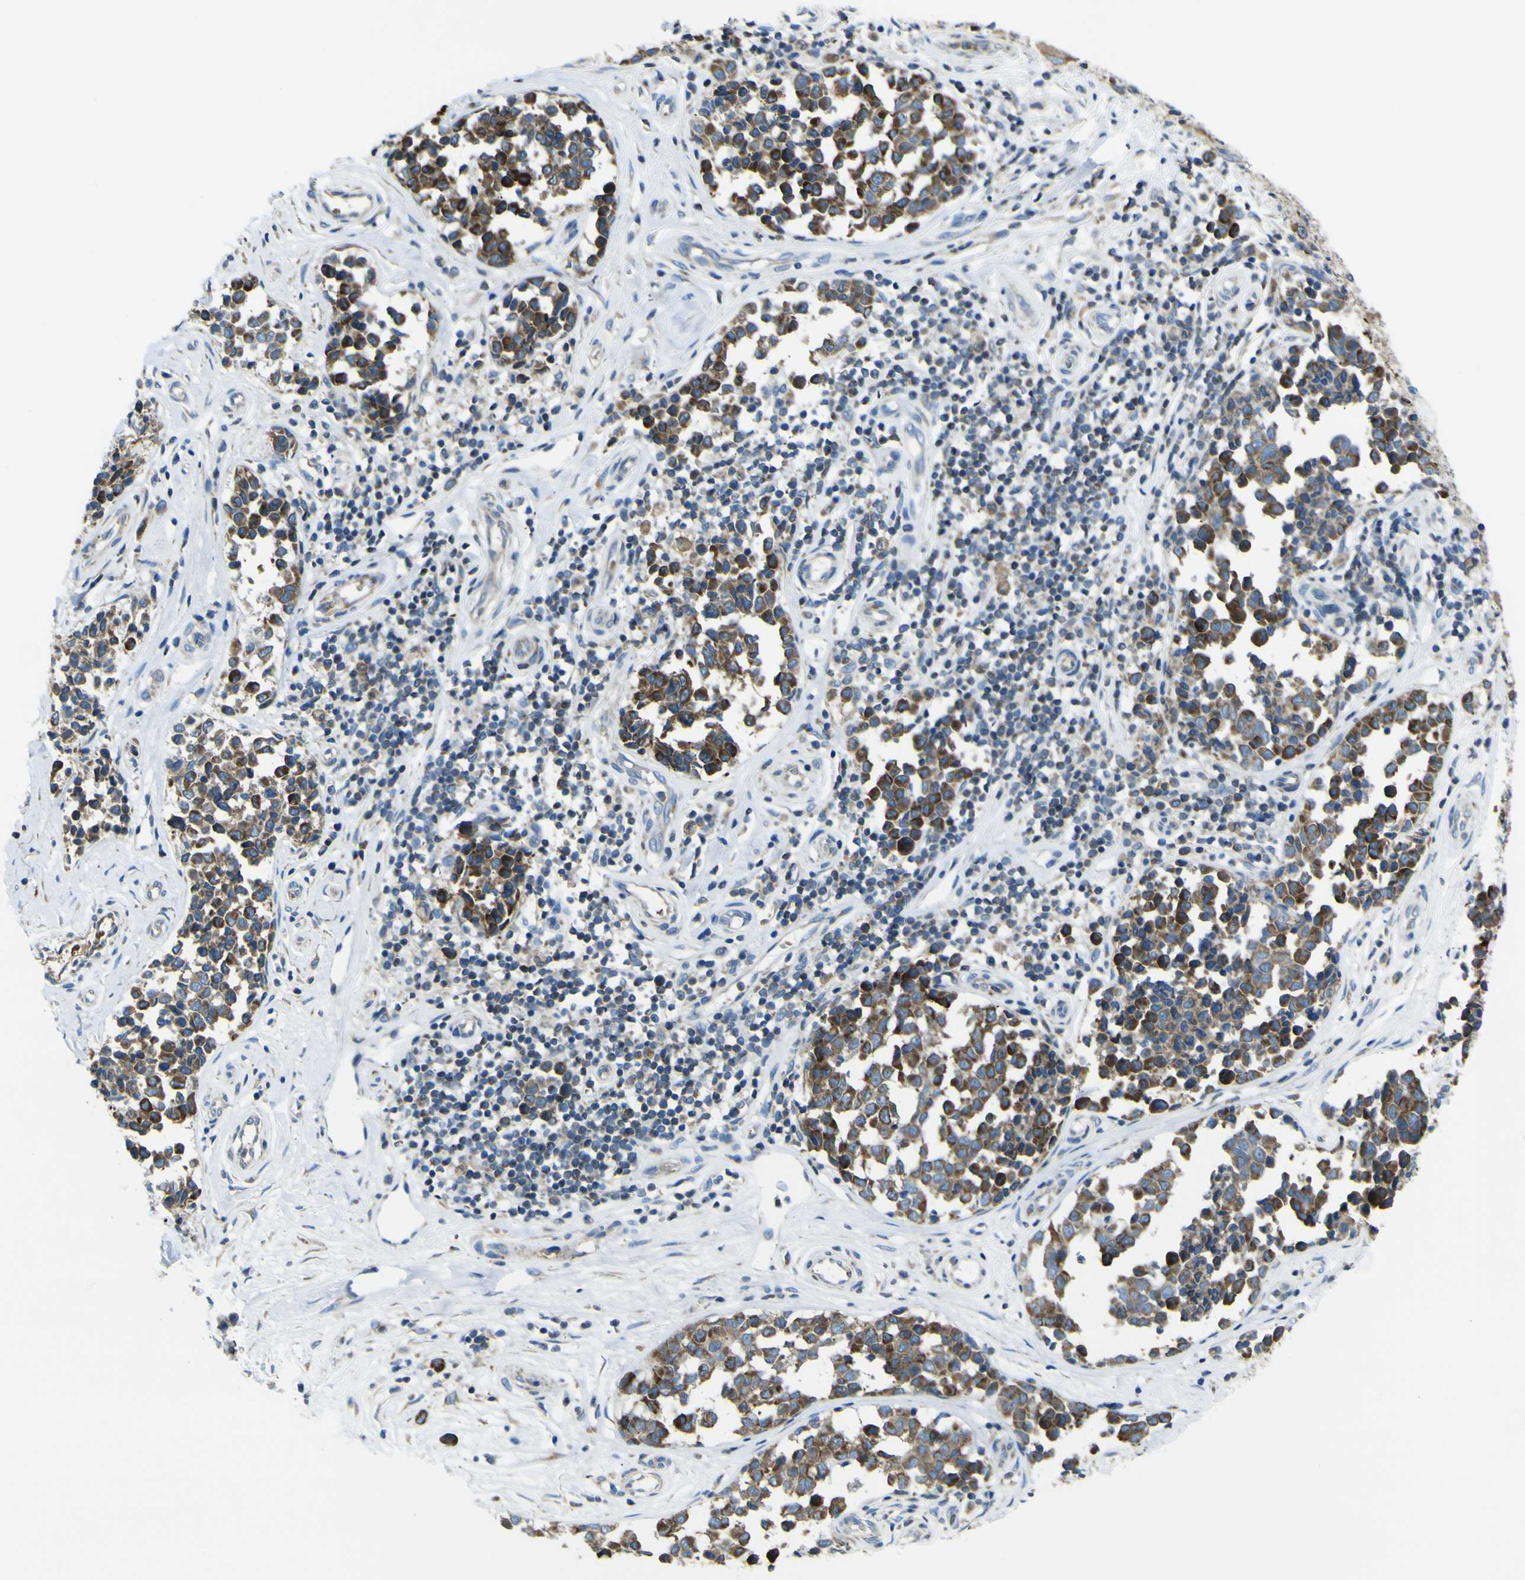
{"staining": {"intensity": "moderate", "quantity": ">75%", "location": "cytoplasmic/membranous"}, "tissue": "melanoma", "cell_type": "Tumor cells", "image_type": "cancer", "snomed": [{"axis": "morphology", "description": "Malignant melanoma, NOS"}, {"axis": "topography", "description": "Skin"}], "caption": "This micrograph shows immunohistochemistry (IHC) staining of melanoma, with medium moderate cytoplasmic/membranous expression in about >75% of tumor cells.", "gene": "STIM1", "patient": {"sex": "female", "age": 64}}